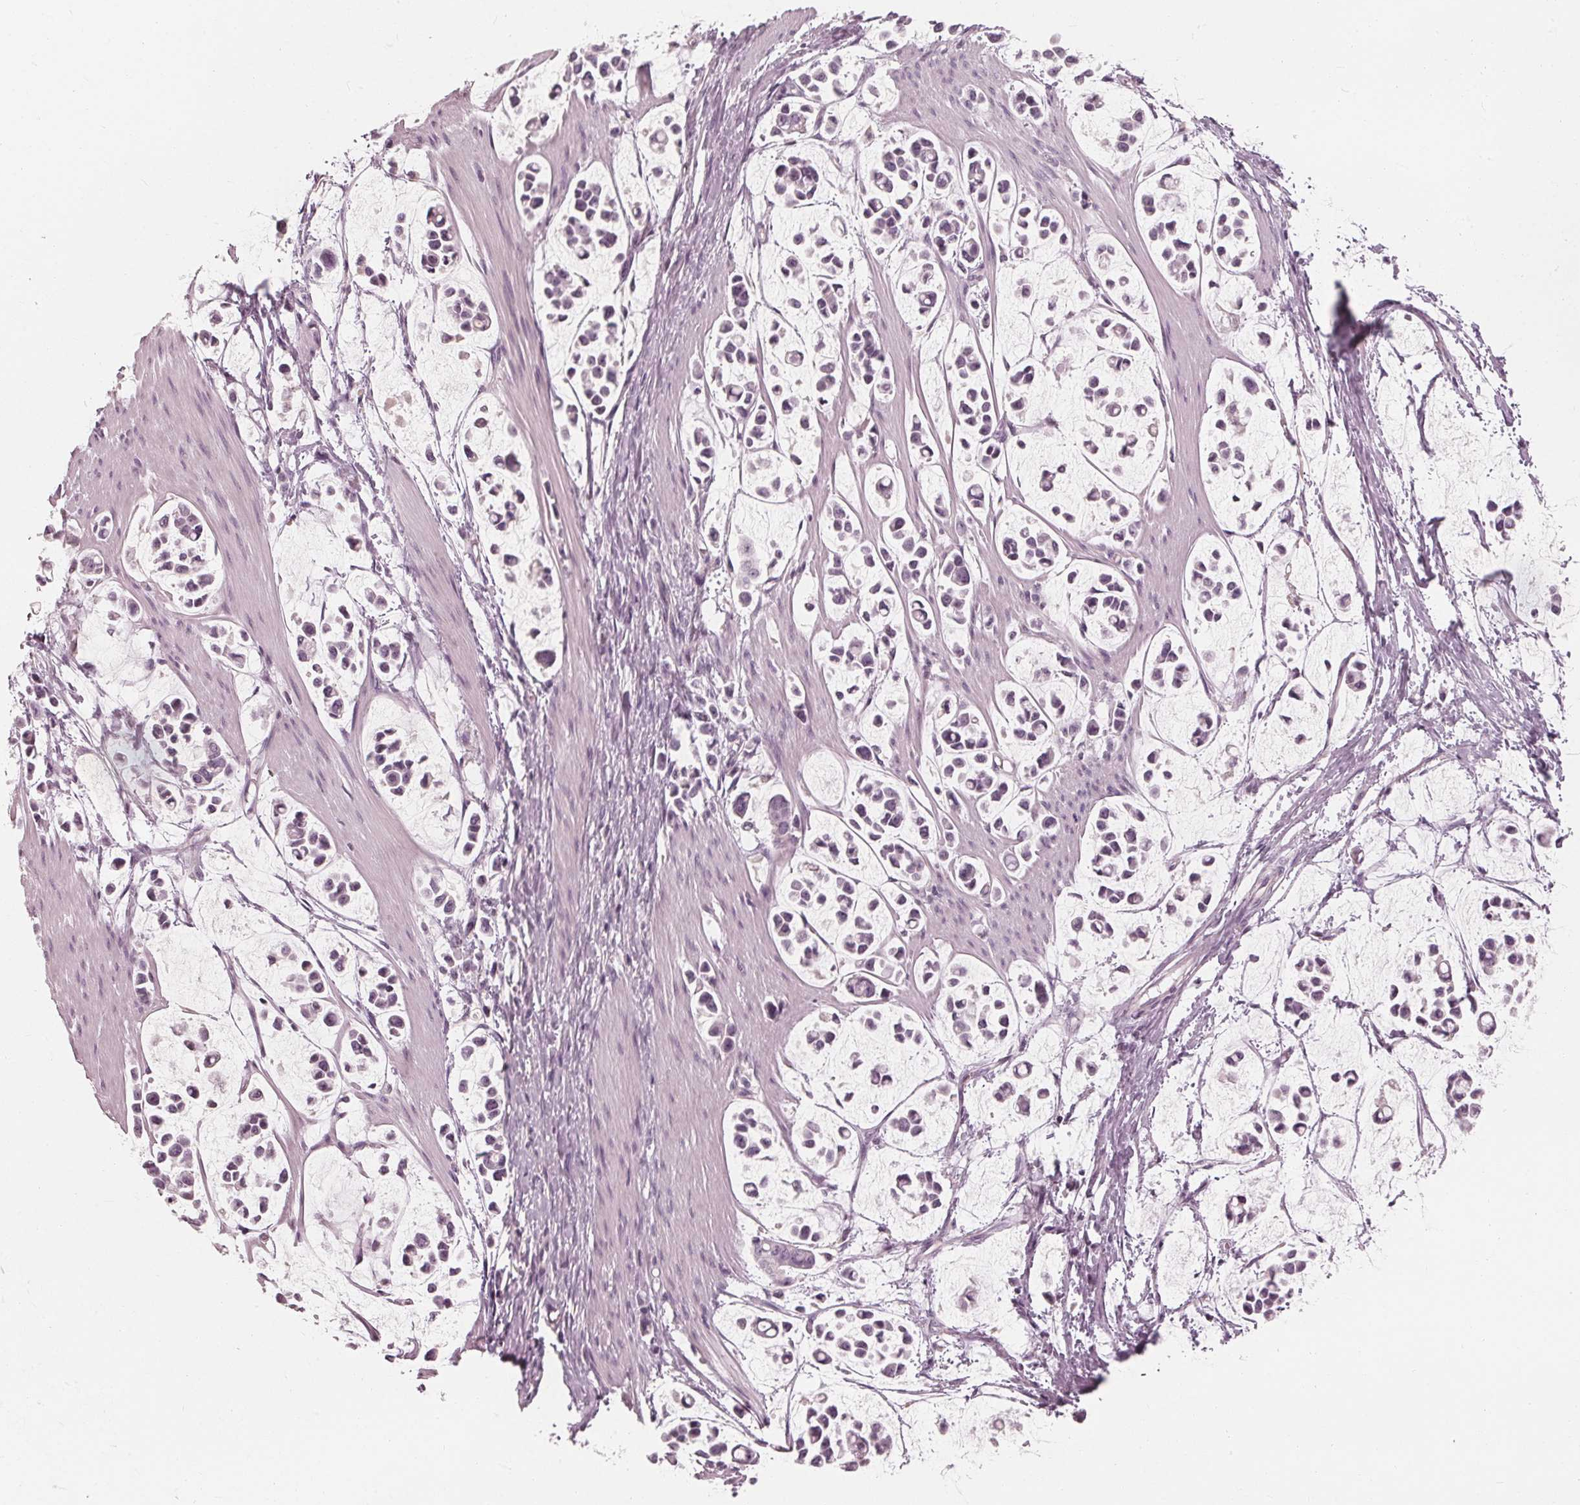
{"staining": {"intensity": "negative", "quantity": "none", "location": "none"}, "tissue": "stomach cancer", "cell_type": "Tumor cells", "image_type": "cancer", "snomed": [{"axis": "morphology", "description": "Adenocarcinoma, NOS"}, {"axis": "topography", "description": "Stomach"}], "caption": "Stomach cancer was stained to show a protein in brown. There is no significant expression in tumor cells.", "gene": "SAT2", "patient": {"sex": "male", "age": 82}}